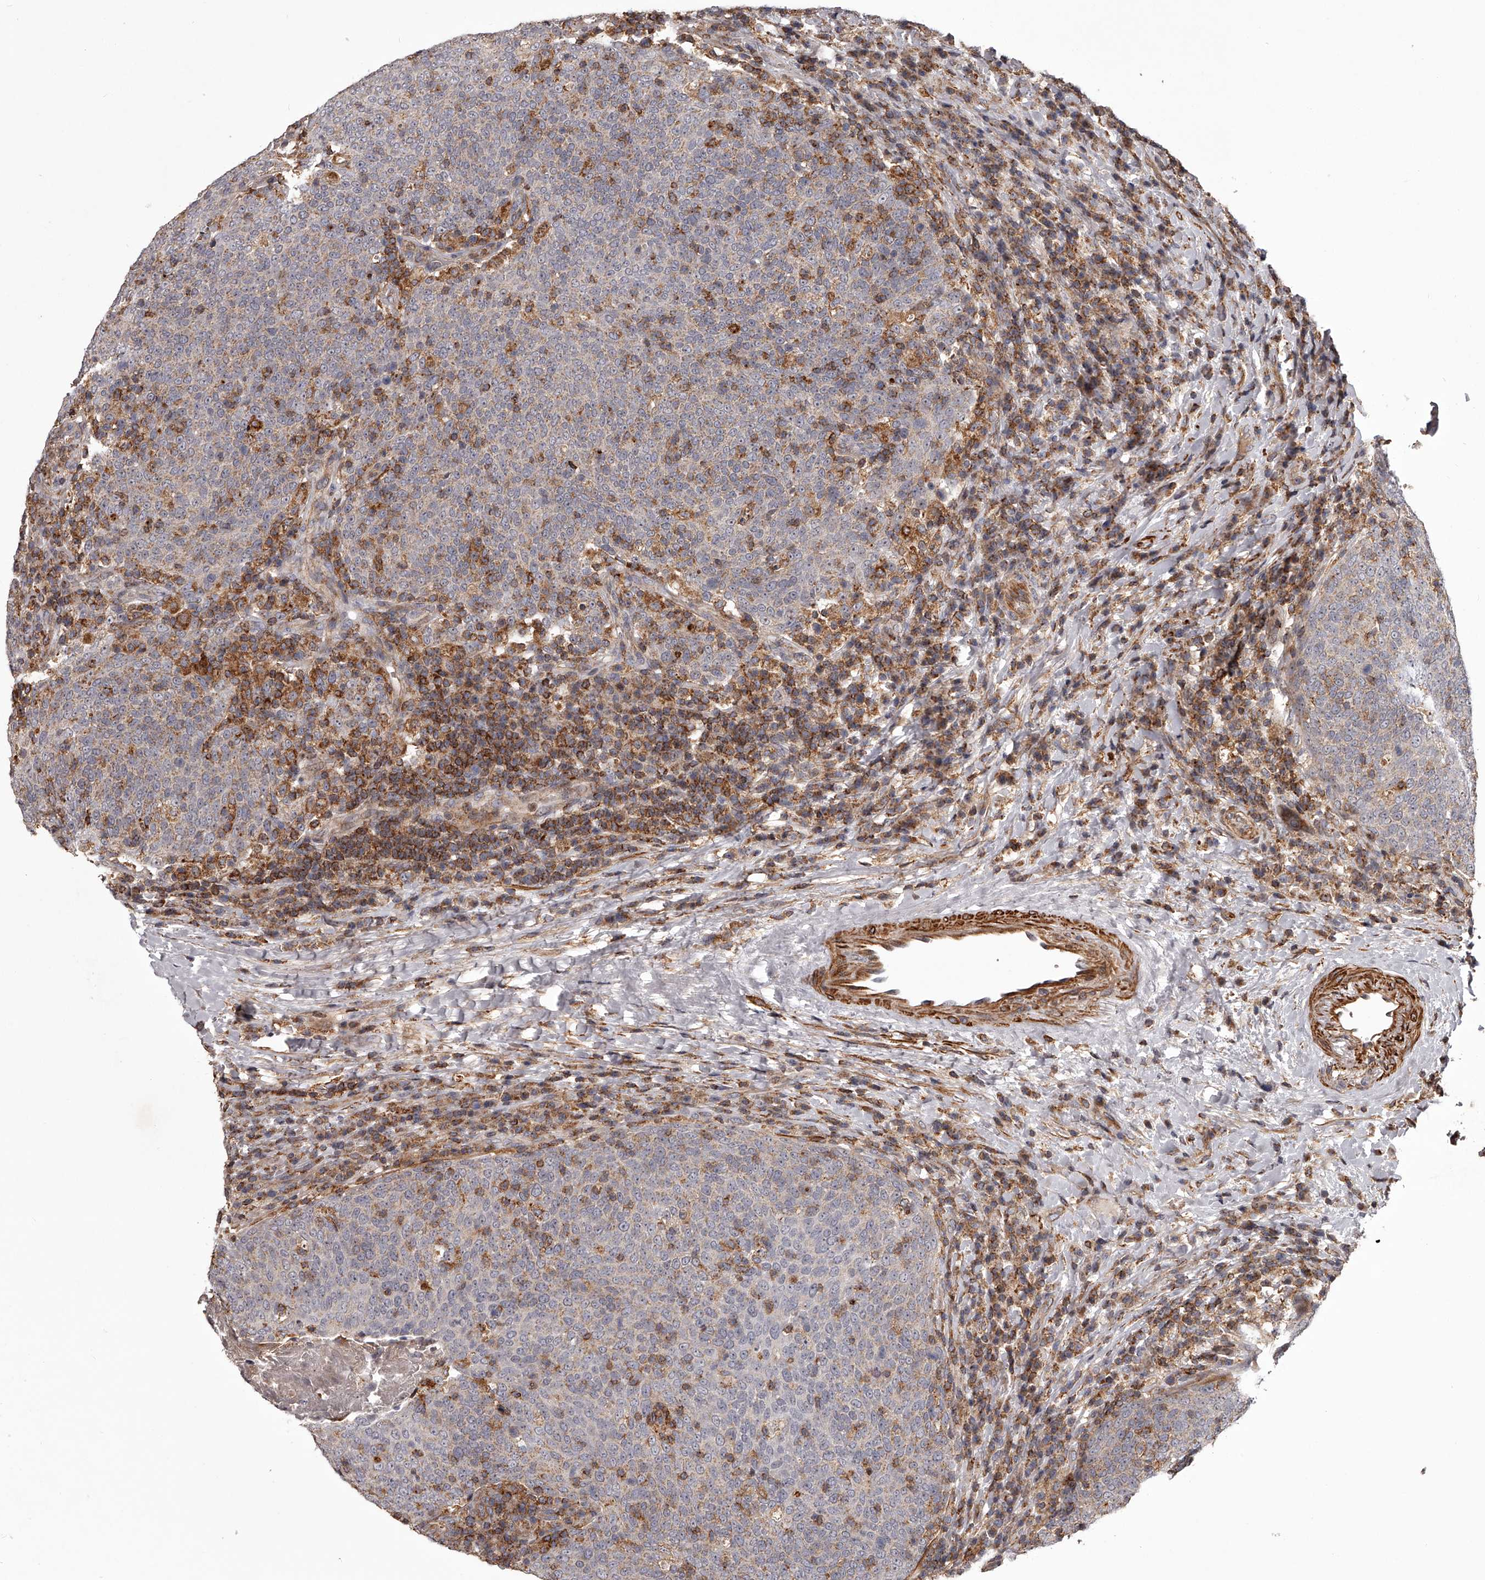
{"staining": {"intensity": "moderate", "quantity": "<25%", "location": "cytoplasmic/membranous"}, "tissue": "head and neck cancer", "cell_type": "Tumor cells", "image_type": "cancer", "snomed": [{"axis": "morphology", "description": "Squamous cell carcinoma, NOS"}, {"axis": "morphology", "description": "Squamous cell carcinoma, metastatic, NOS"}, {"axis": "topography", "description": "Lymph node"}, {"axis": "topography", "description": "Head-Neck"}], "caption": "A brown stain highlights moderate cytoplasmic/membranous positivity of a protein in head and neck cancer (metastatic squamous cell carcinoma) tumor cells.", "gene": "RRP36", "patient": {"sex": "male", "age": 62}}